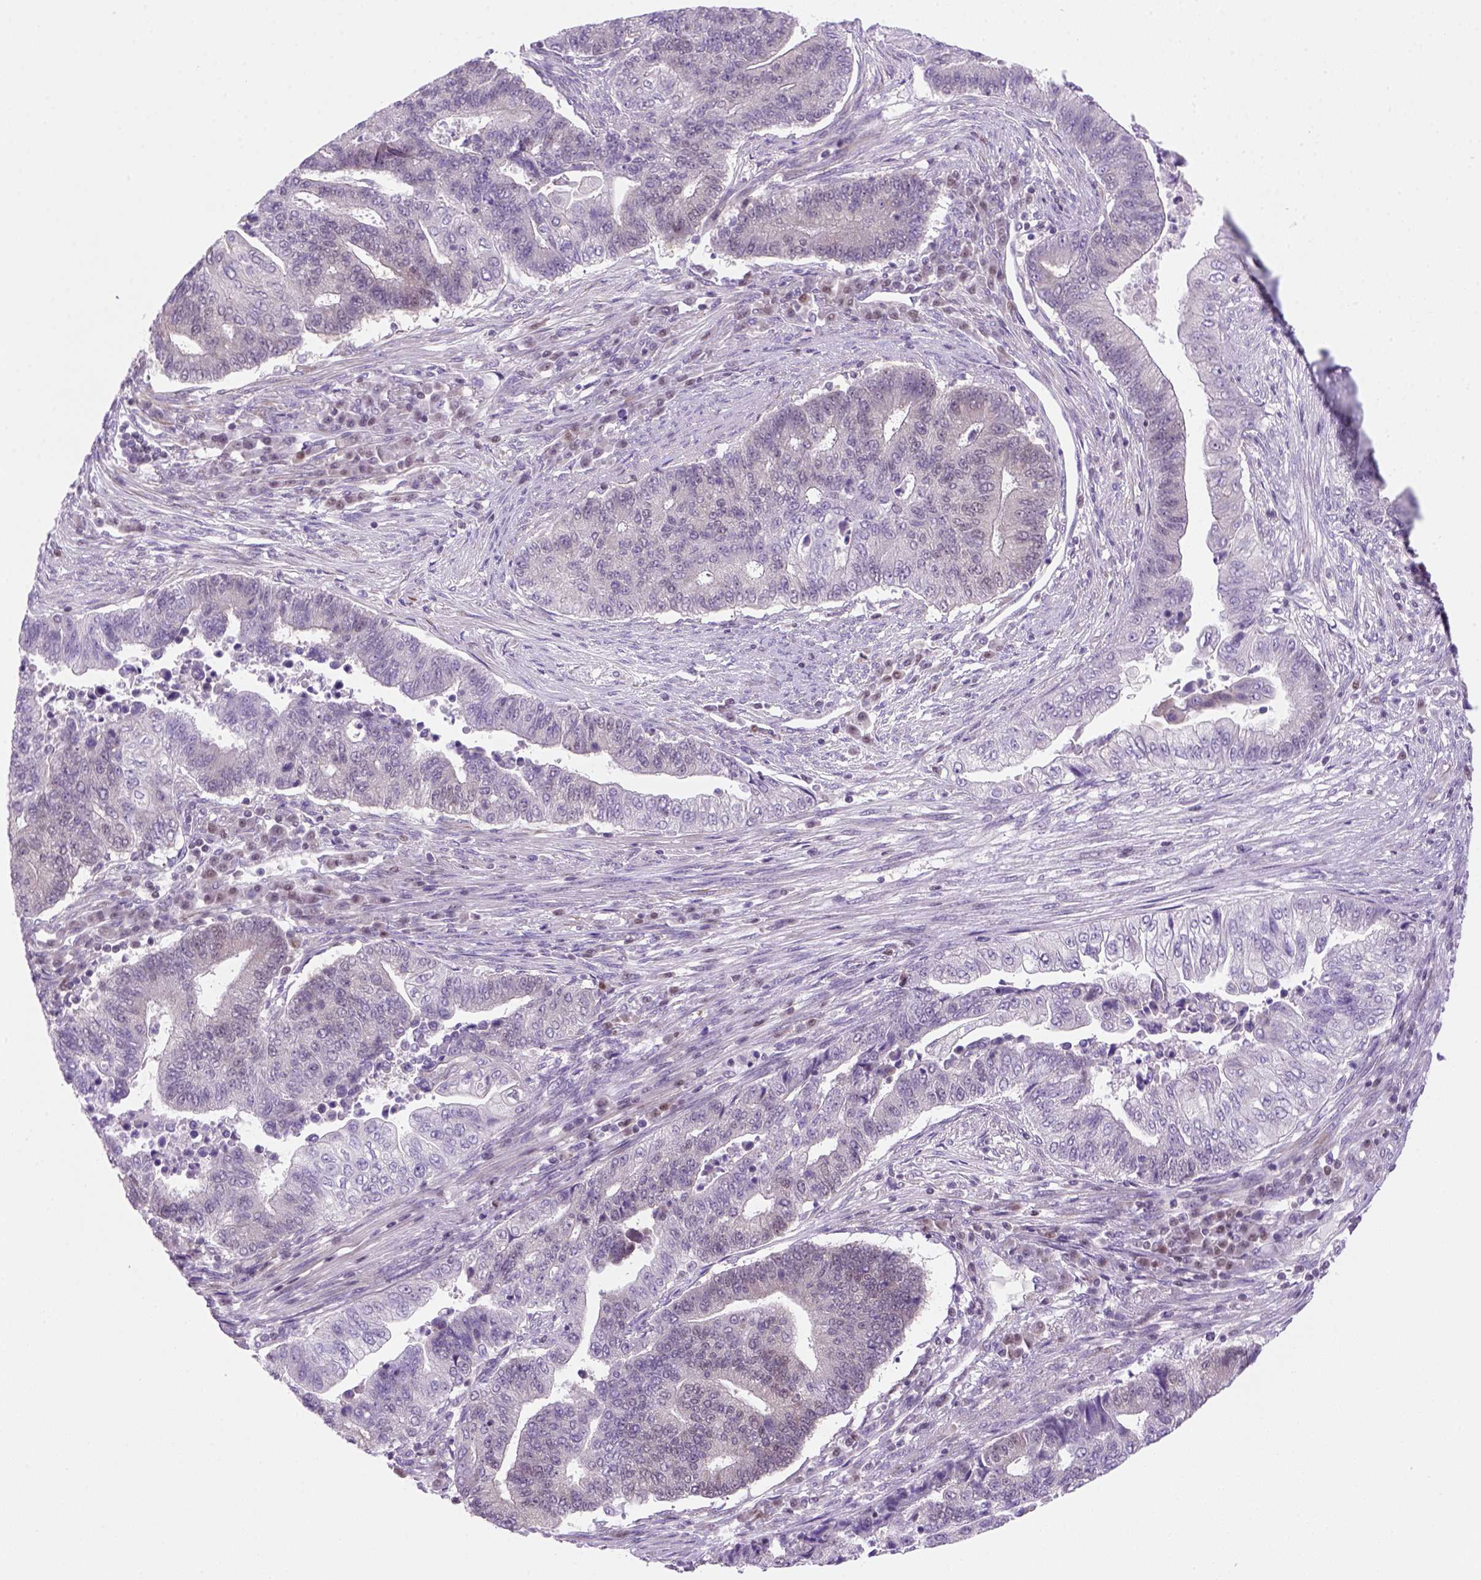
{"staining": {"intensity": "negative", "quantity": "none", "location": "none"}, "tissue": "endometrial cancer", "cell_type": "Tumor cells", "image_type": "cancer", "snomed": [{"axis": "morphology", "description": "Adenocarcinoma, NOS"}, {"axis": "topography", "description": "Uterus"}, {"axis": "topography", "description": "Endometrium"}], "caption": "This is an immunohistochemistry (IHC) image of adenocarcinoma (endometrial). There is no expression in tumor cells.", "gene": "MGMT", "patient": {"sex": "female", "age": 54}}